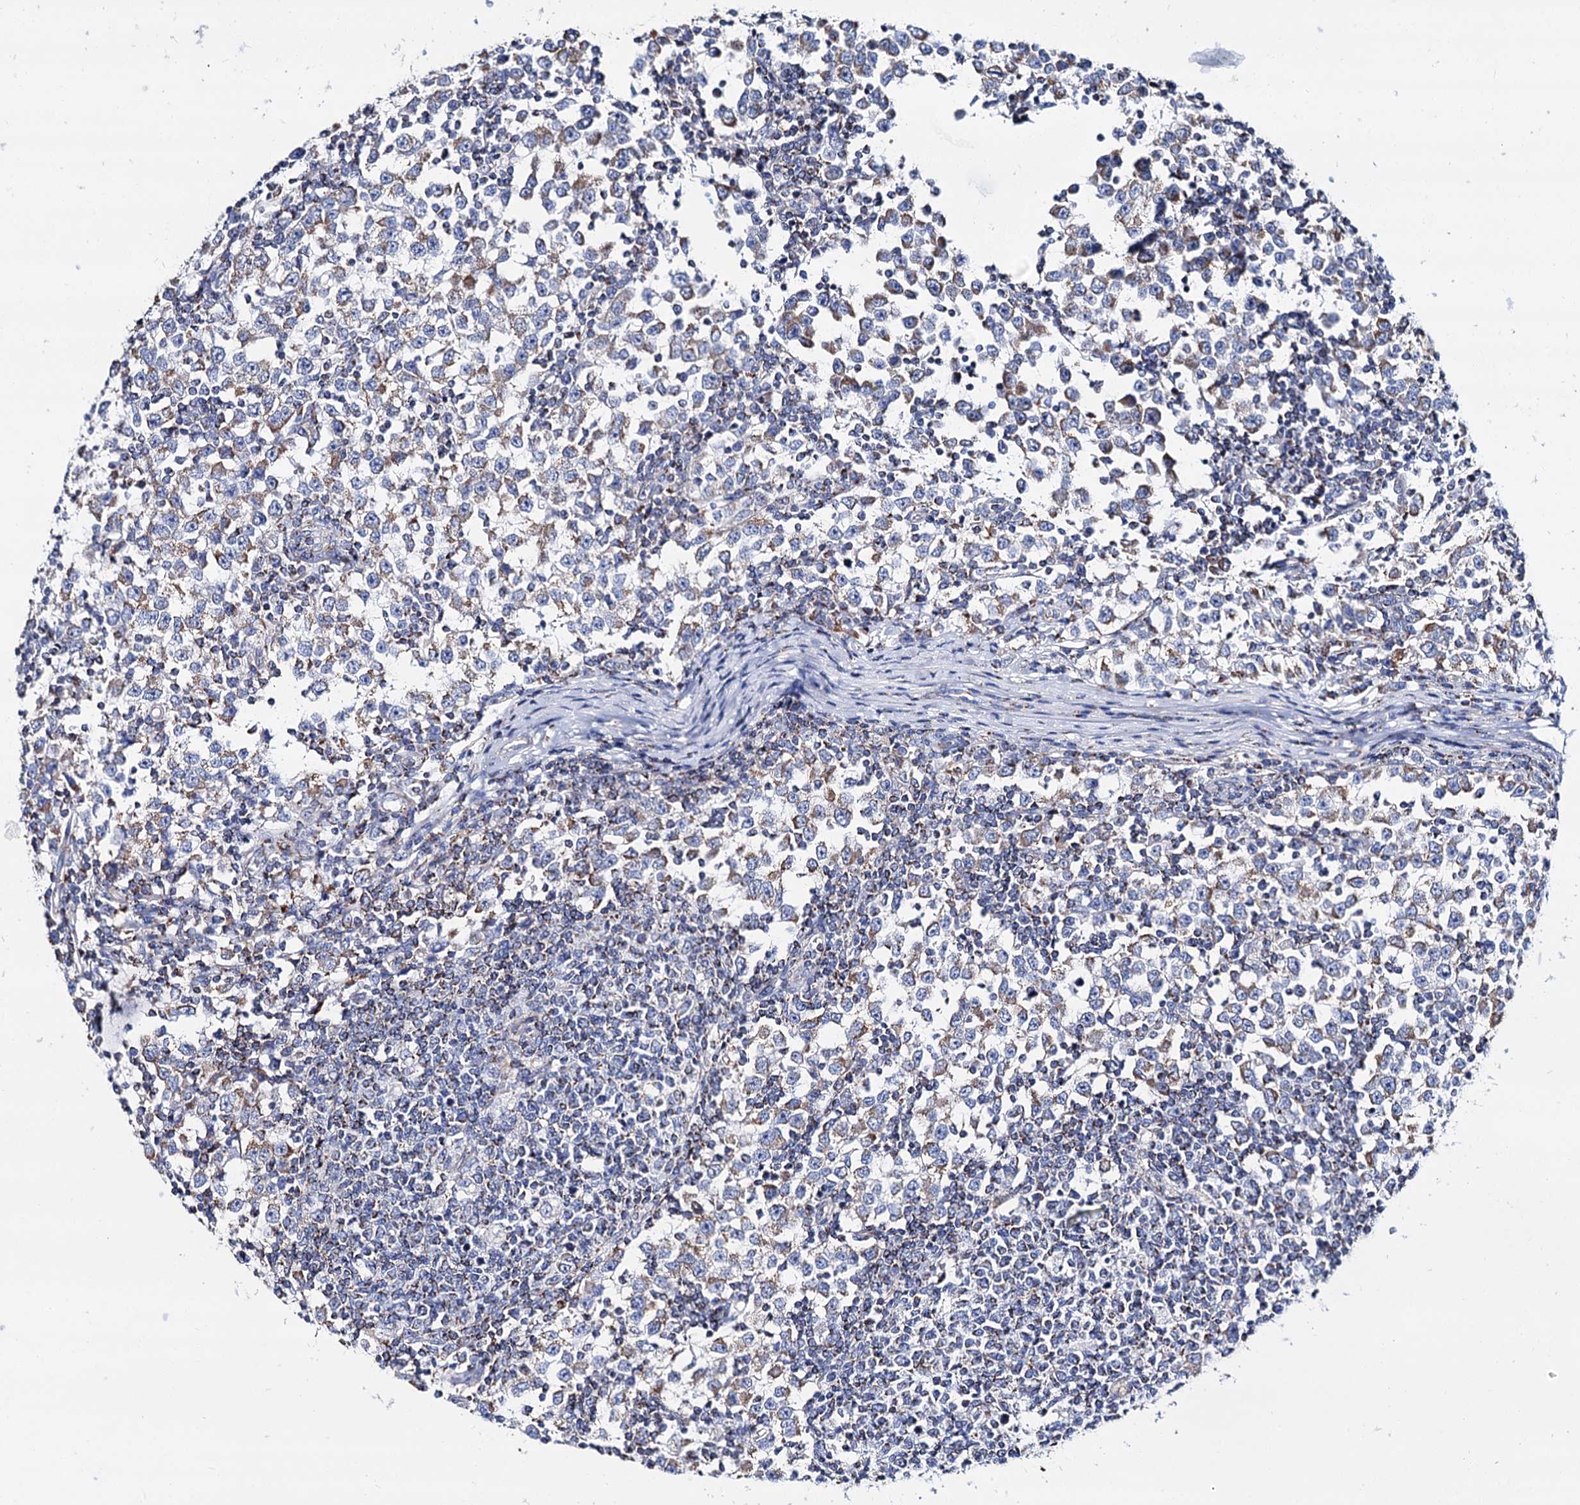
{"staining": {"intensity": "moderate", "quantity": "25%-75%", "location": "cytoplasmic/membranous"}, "tissue": "testis cancer", "cell_type": "Tumor cells", "image_type": "cancer", "snomed": [{"axis": "morphology", "description": "Seminoma, NOS"}, {"axis": "topography", "description": "Testis"}], "caption": "Immunohistochemistry (IHC) image of testis cancer (seminoma) stained for a protein (brown), which demonstrates medium levels of moderate cytoplasmic/membranous staining in approximately 25%-75% of tumor cells.", "gene": "UBASH3B", "patient": {"sex": "male", "age": 65}}